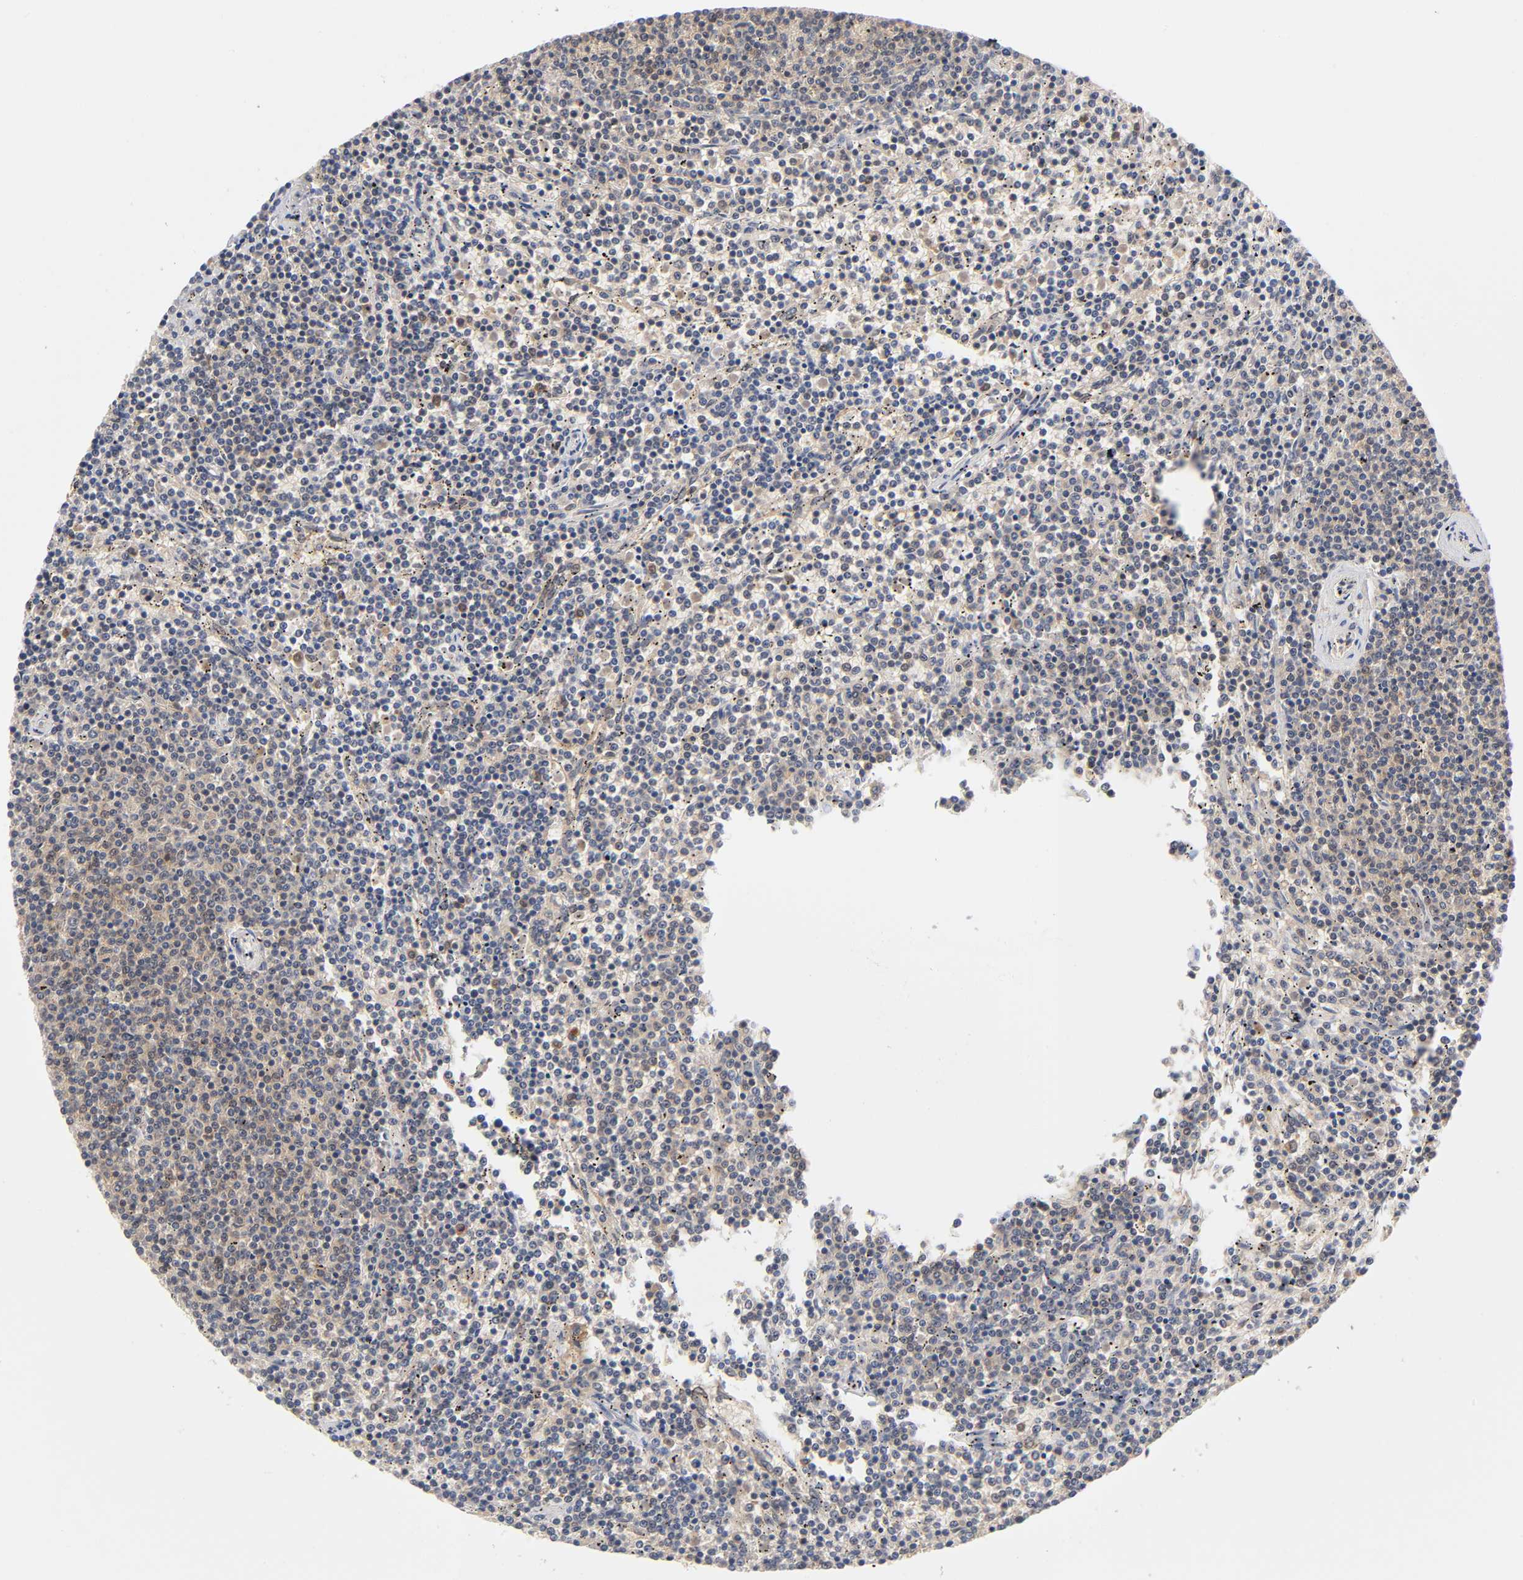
{"staining": {"intensity": "weak", "quantity": "25%-75%", "location": "cytoplasmic/membranous"}, "tissue": "lymphoma", "cell_type": "Tumor cells", "image_type": "cancer", "snomed": [{"axis": "morphology", "description": "Malignant lymphoma, non-Hodgkin's type, Low grade"}, {"axis": "topography", "description": "Spleen"}], "caption": "IHC (DAB) staining of lymphoma exhibits weak cytoplasmic/membranous protein expression in approximately 25%-75% of tumor cells.", "gene": "DFFB", "patient": {"sex": "female", "age": 50}}